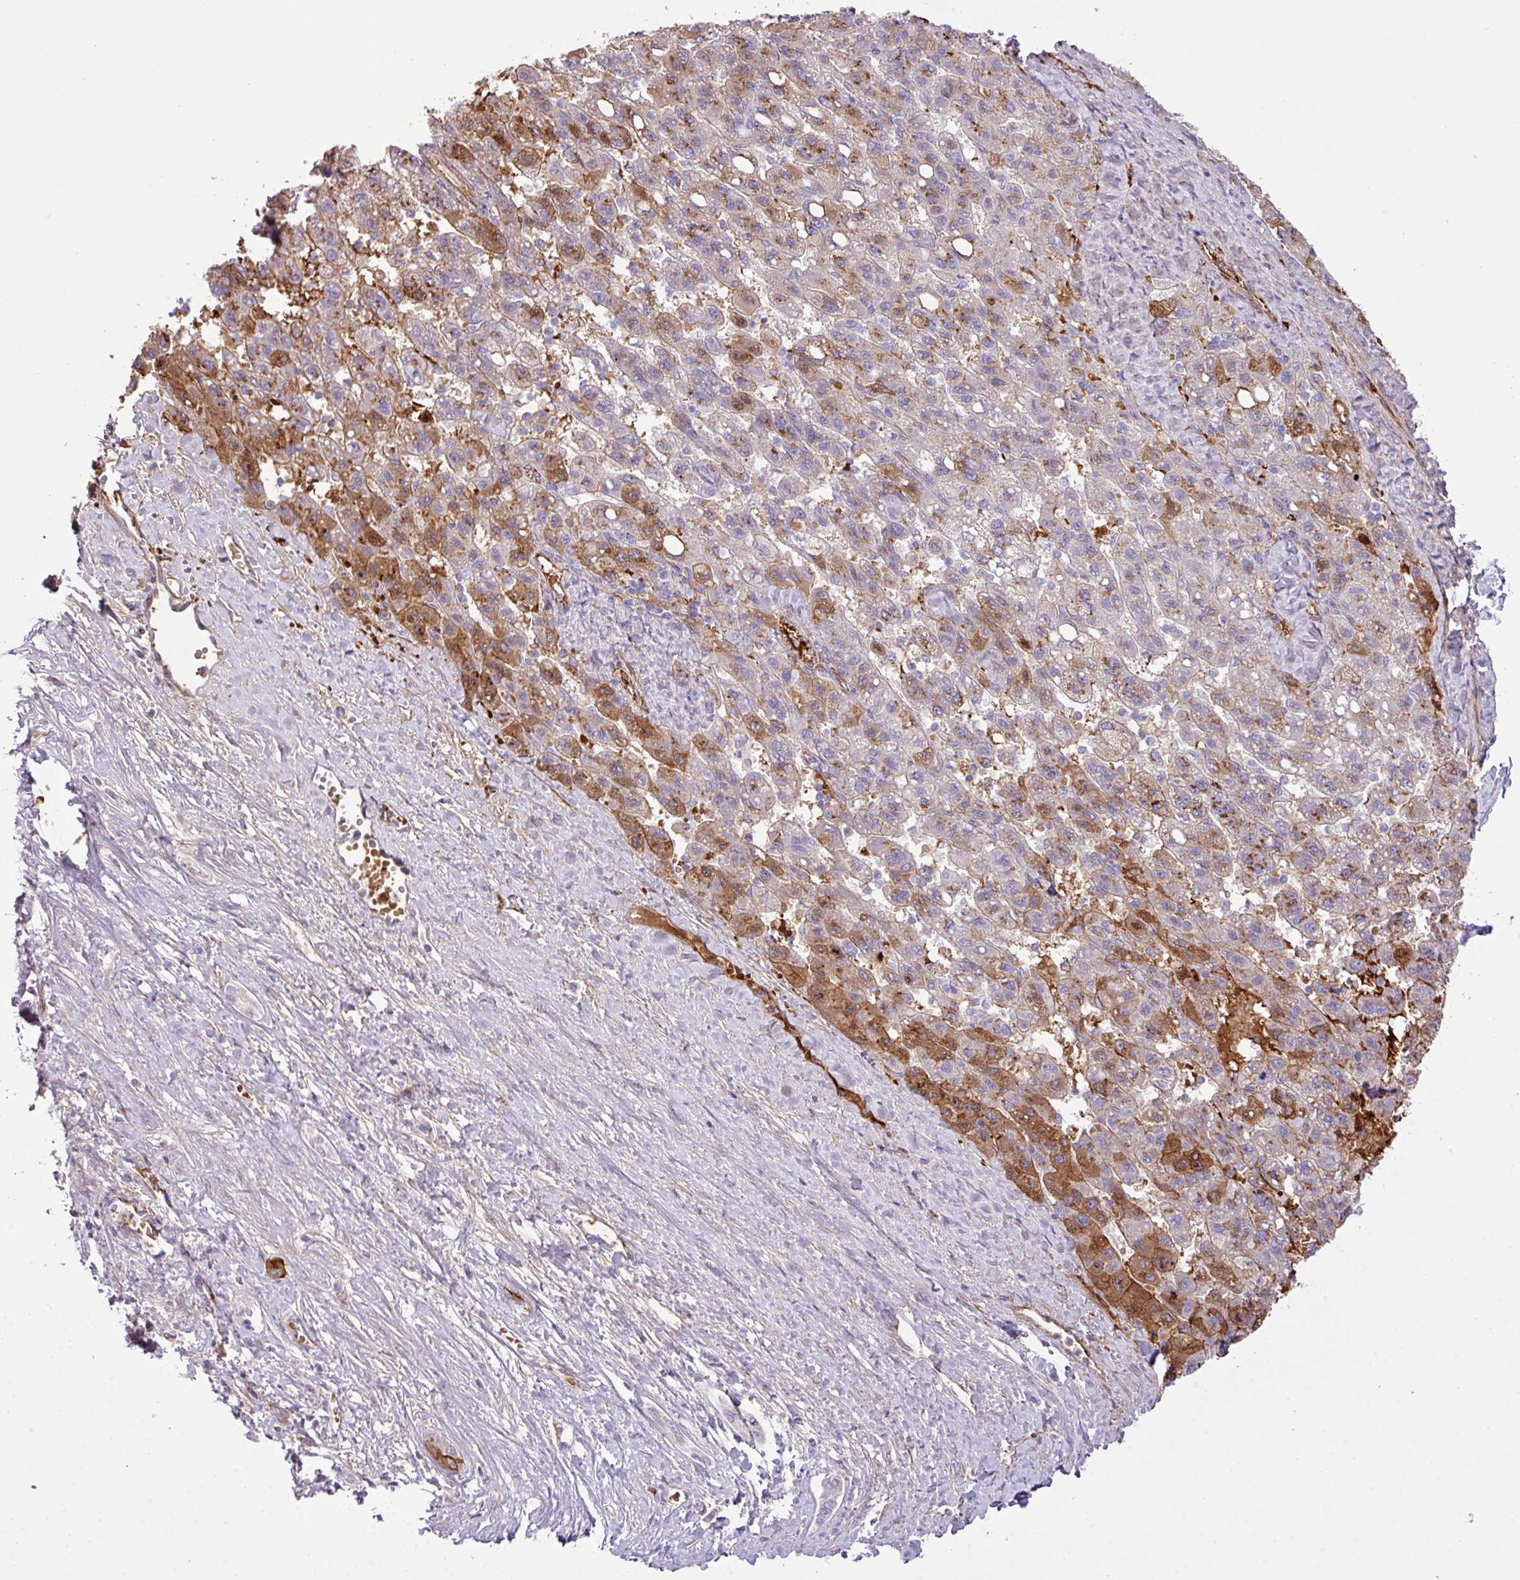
{"staining": {"intensity": "moderate", "quantity": "<25%", "location": "cytoplasmic/membranous"}, "tissue": "liver cancer", "cell_type": "Tumor cells", "image_type": "cancer", "snomed": [{"axis": "morphology", "description": "Carcinoma, Hepatocellular, NOS"}, {"axis": "topography", "description": "Liver"}], "caption": "Human hepatocellular carcinoma (liver) stained for a protein (brown) exhibits moderate cytoplasmic/membranous positive expression in about <25% of tumor cells.", "gene": "CTXN2", "patient": {"sex": "female", "age": 82}}